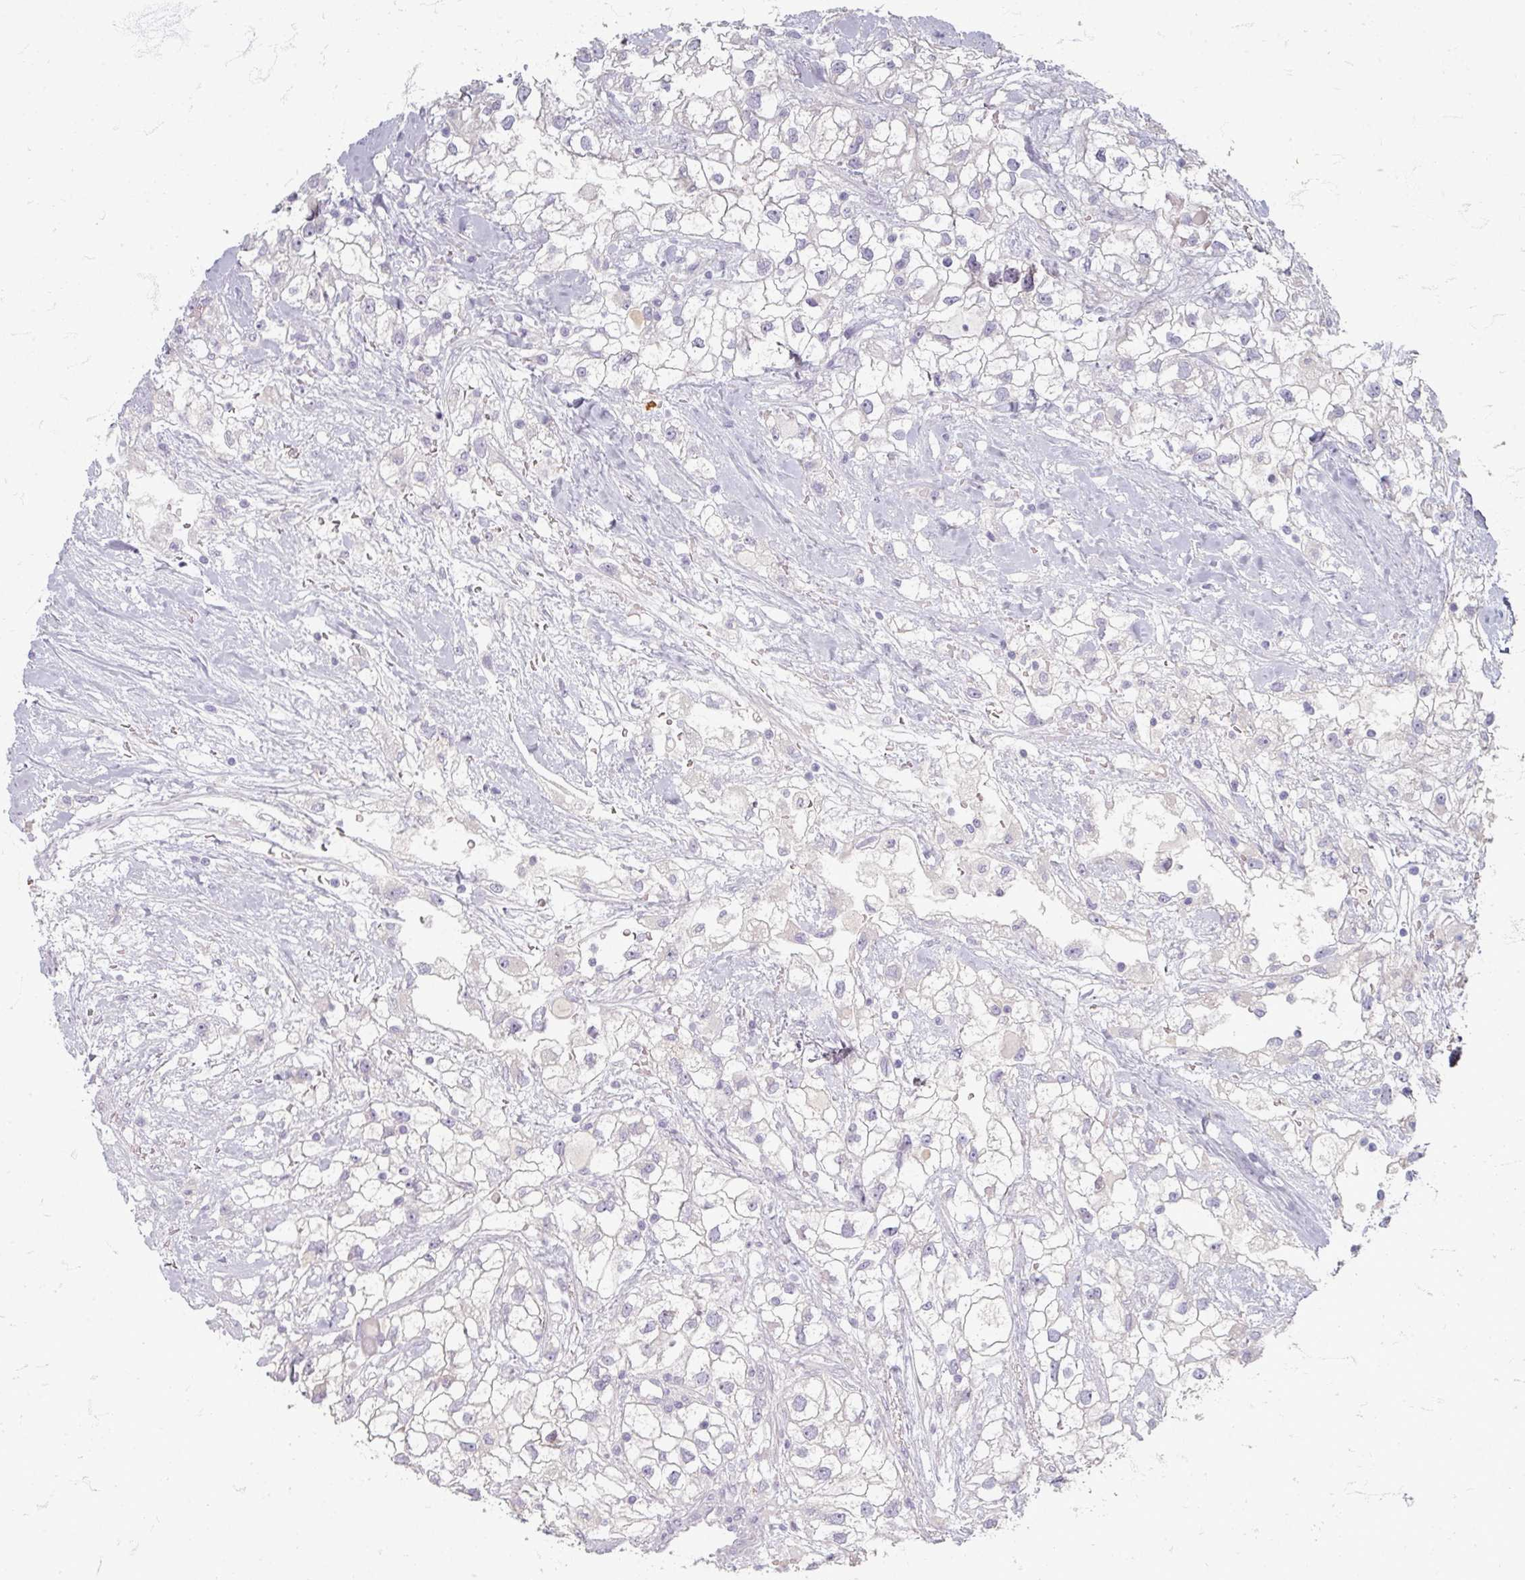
{"staining": {"intensity": "negative", "quantity": "none", "location": "none"}, "tissue": "renal cancer", "cell_type": "Tumor cells", "image_type": "cancer", "snomed": [{"axis": "morphology", "description": "Adenocarcinoma, NOS"}, {"axis": "topography", "description": "Kidney"}], "caption": "The IHC histopathology image has no significant positivity in tumor cells of renal adenocarcinoma tissue.", "gene": "ZNF878", "patient": {"sex": "male", "age": 59}}